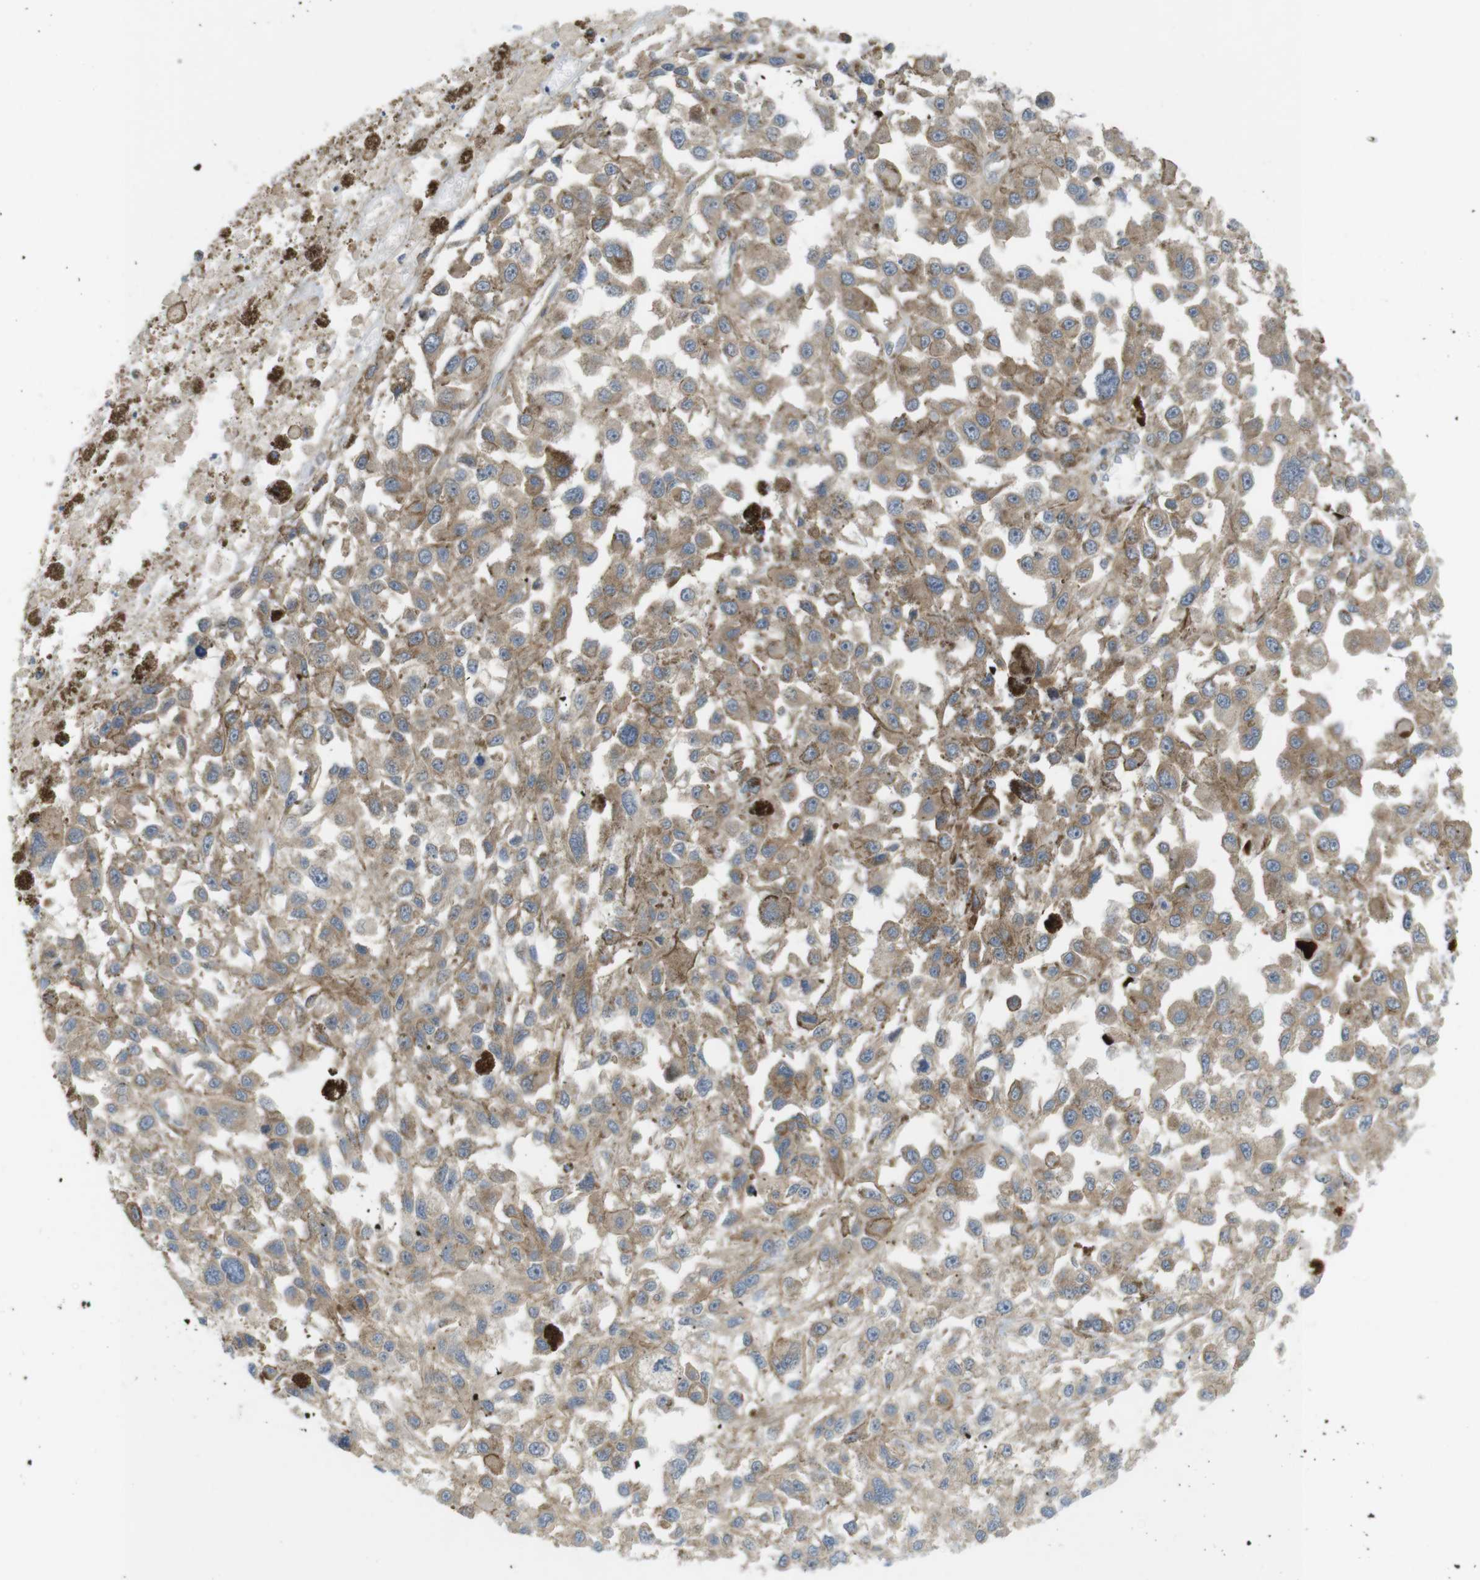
{"staining": {"intensity": "moderate", "quantity": ">75%", "location": "cytoplasmic/membranous"}, "tissue": "melanoma", "cell_type": "Tumor cells", "image_type": "cancer", "snomed": [{"axis": "morphology", "description": "Malignant melanoma, Metastatic site"}, {"axis": "topography", "description": "Lymph node"}], "caption": "Moderate cytoplasmic/membranous protein staining is identified in about >75% of tumor cells in malignant melanoma (metastatic site).", "gene": "GJC3", "patient": {"sex": "male", "age": 59}}